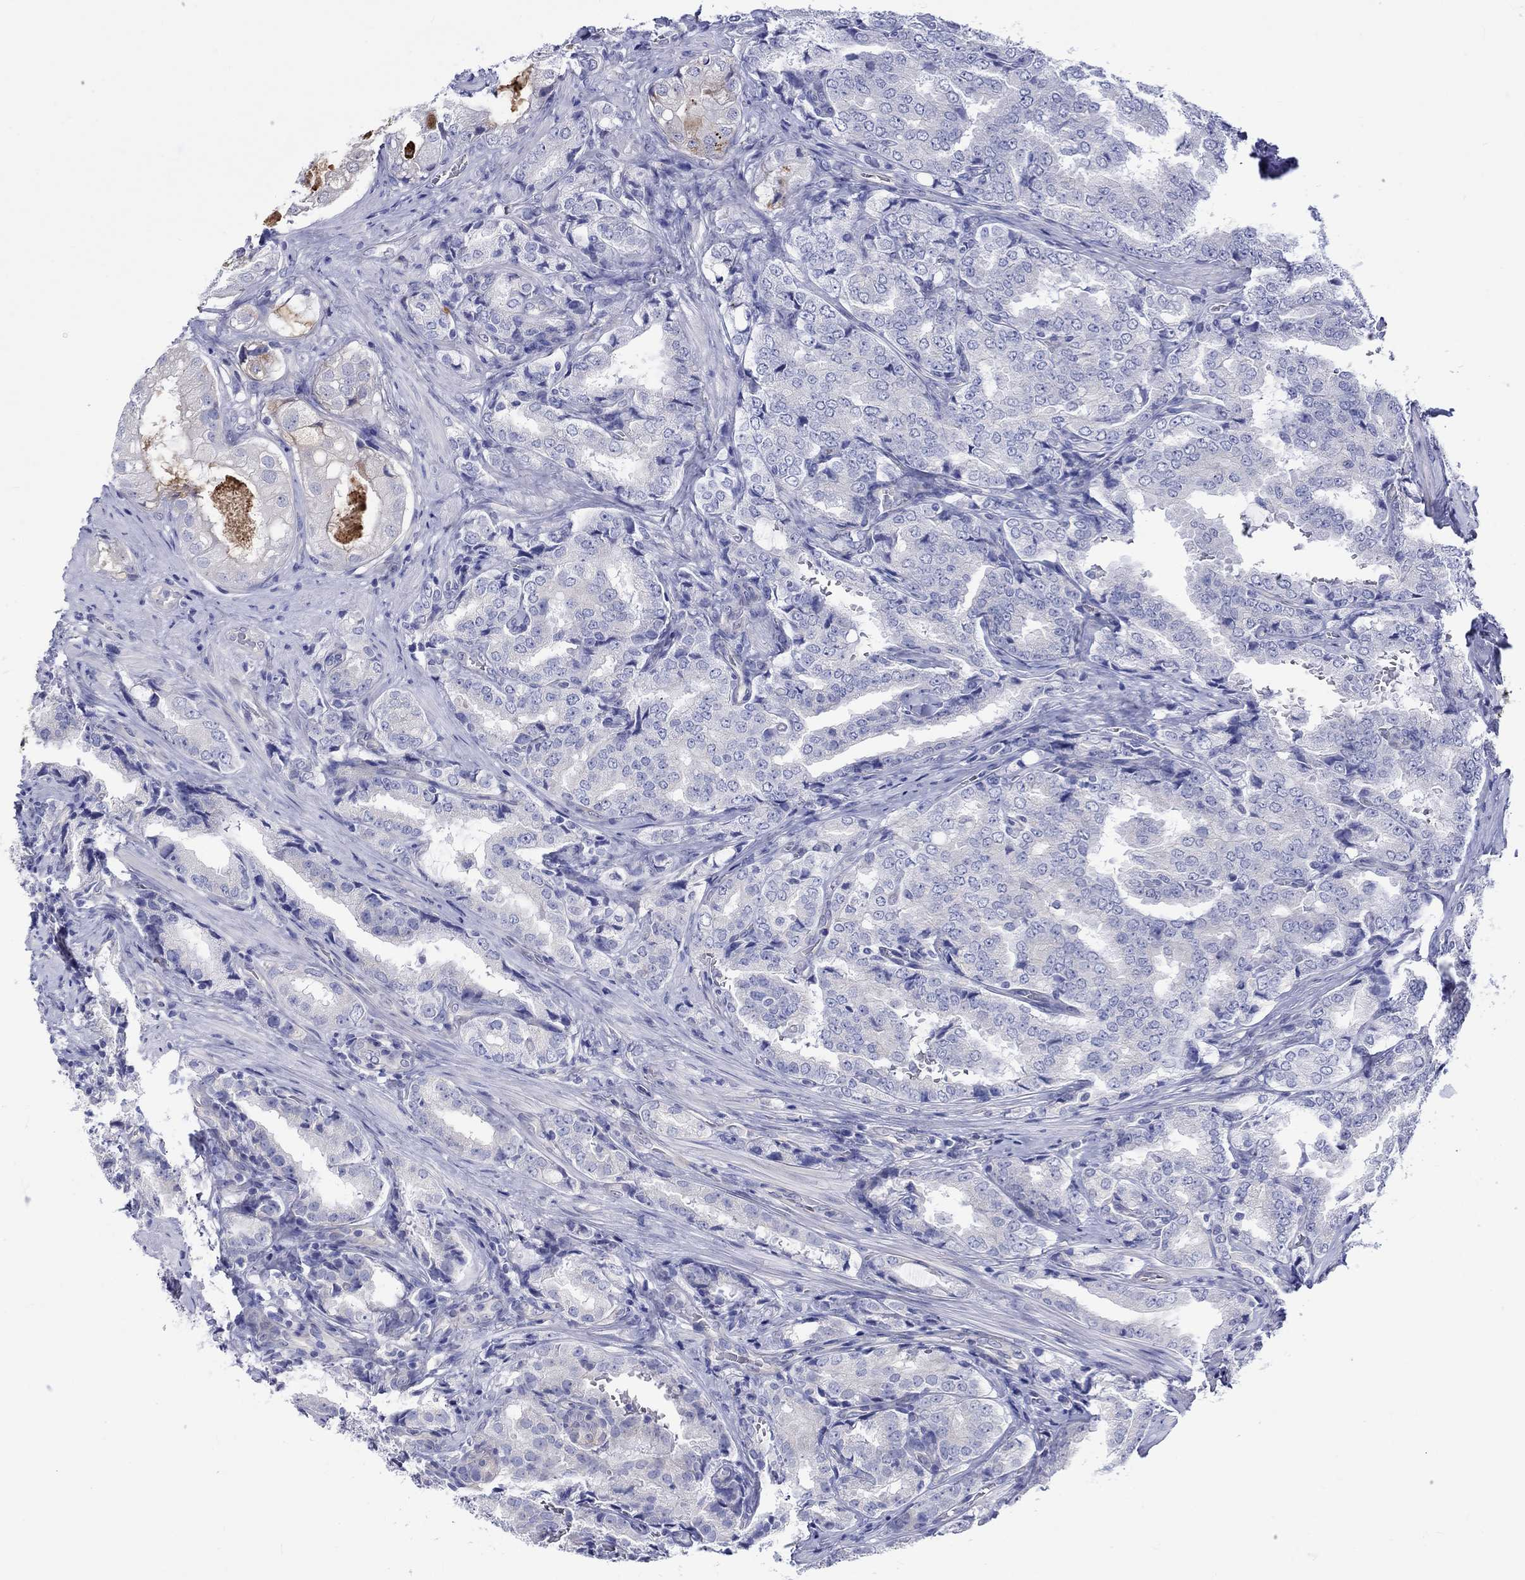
{"staining": {"intensity": "negative", "quantity": "none", "location": "none"}, "tissue": "prostate cancer", "cell_type": "Tumor cells", "image_type": "cancer", "snomed": [{"axis": "morphology", "description": "Adenocarcinoma, NOS"}, {"axis": "topography", "description": "Prostate"}], "caption": "IHC photomicrograph of neoplastic tissue: prostate cancer stained with DAB (3,3'-diaminobenzidine) demonstrates no significant protein expression in tumor cells.", "gene": "SH2D7", "patient": {"sex": "male", "age": 65}}